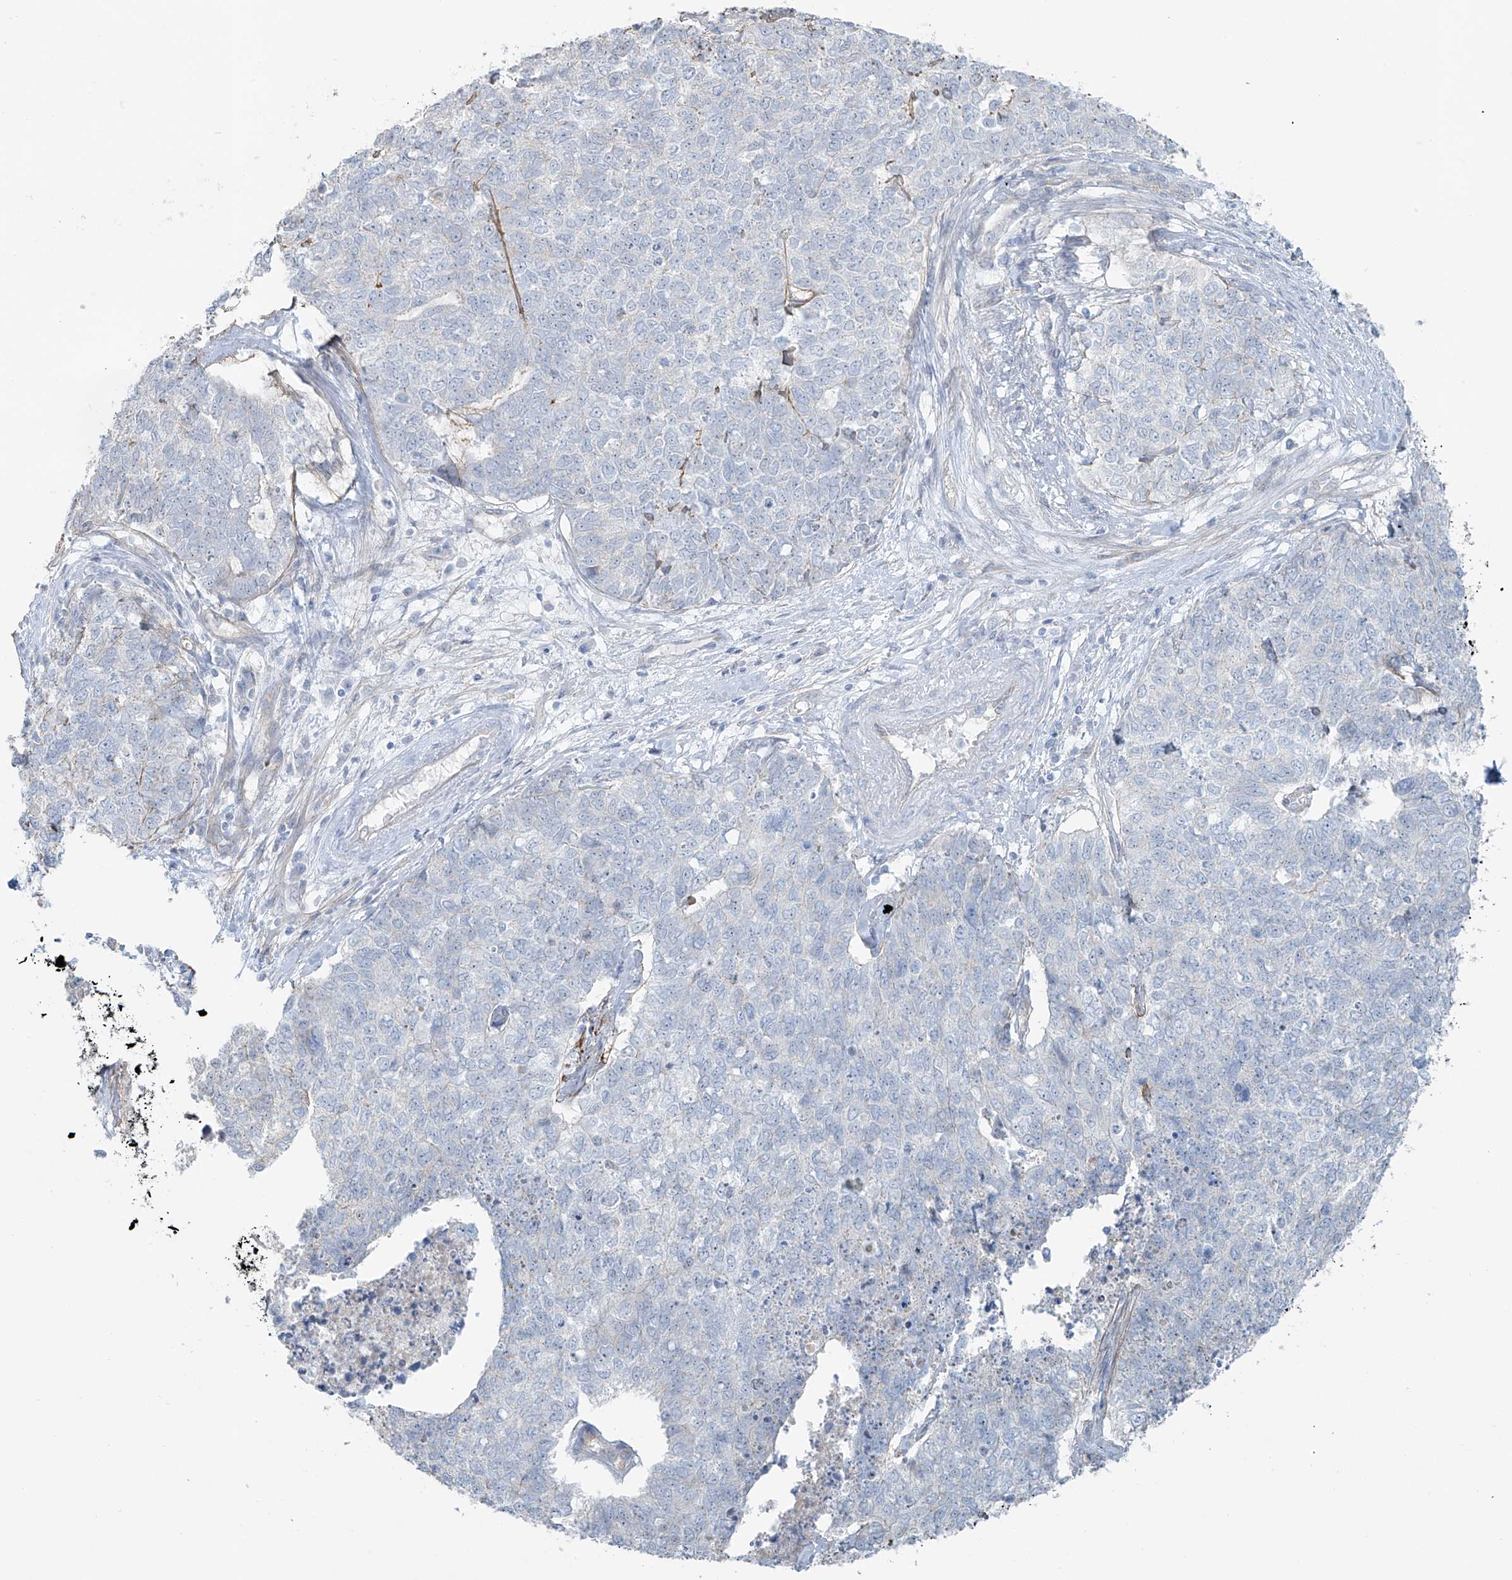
{"staining": {"intensity": "negative", "quantity": "none", "location": "none"}, "tissue": "cervical cancer", "cell_type": "Tumor cells", "image_type": "cancer", "snomed": [{"axis": "morphology", "description": "Squamous cell carcinoma, NOS"}, {"axis": "topography", "description": "Cervix"}], "caption": "Immunohistochemistry (IHC) image of cervical squamous cell carcinoma stained for a protein (brown), which reveals no staining in tumor cells.", "gene": "TUBE1", "patient": {"sex": "female", "age": 63}}